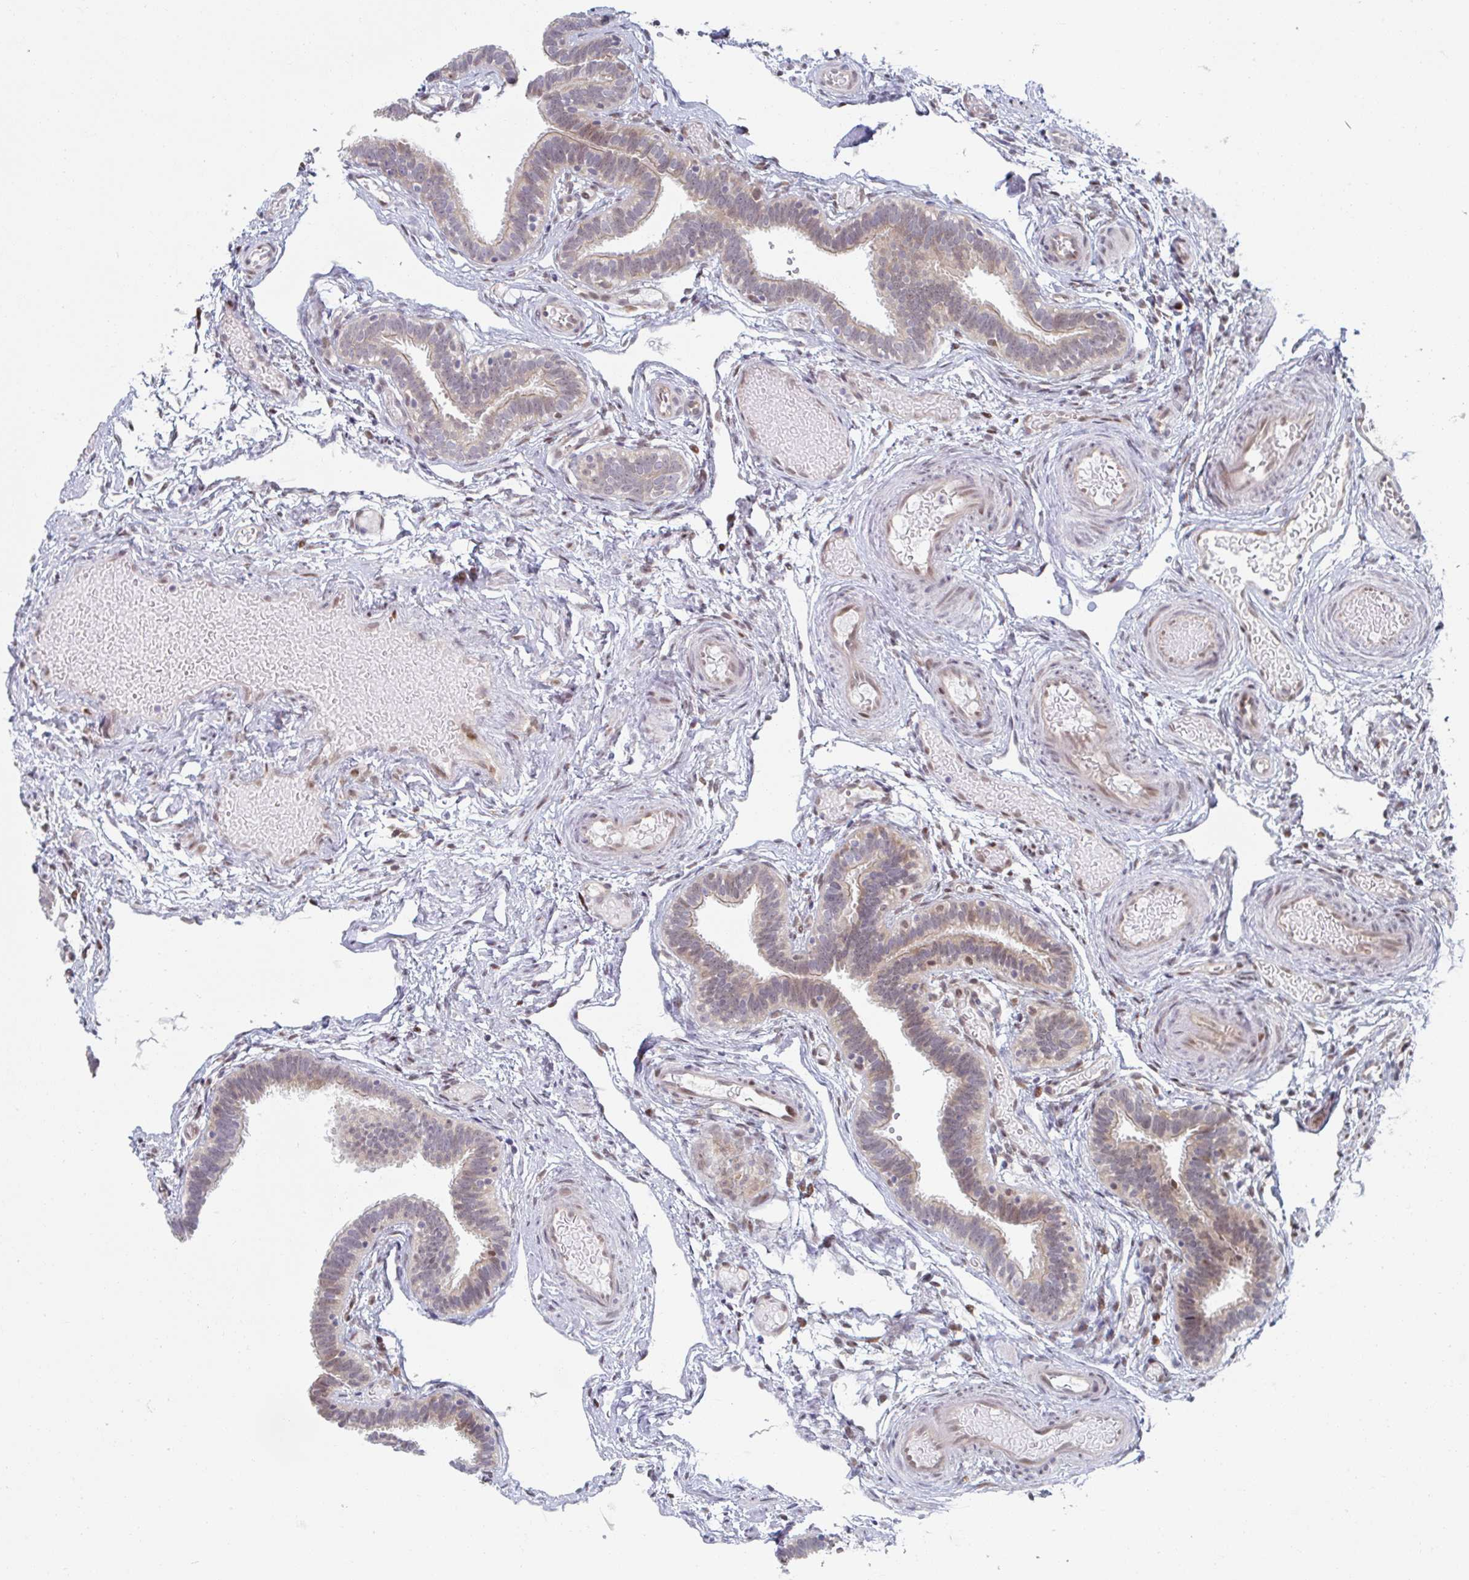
{"staining": {"intensity": "weak", "quantity": "25%-75%", "location": "cytoplasmic/membranous"}, "tissue": "fallopian tube", "cell_type": "Glandular cells", "image_type": "normal", "snomed": [{"axis": "morphology", "description": "Normal tissue, NOS"}, {"axis": "topography", "description": "Fallopian tube"}], "caption": "IHC of benign fallopian tube reveals low levels of weak cytoplasmic/membranous expression in approximately 25%-75% of glandular cells. The staining was performed using DAB, with brown indicating positive protein expression. Nuclei are stained blue with hematoxylin.", "gene": "TRAPPC10", "patient": {"sex": "female", "age": 37}}